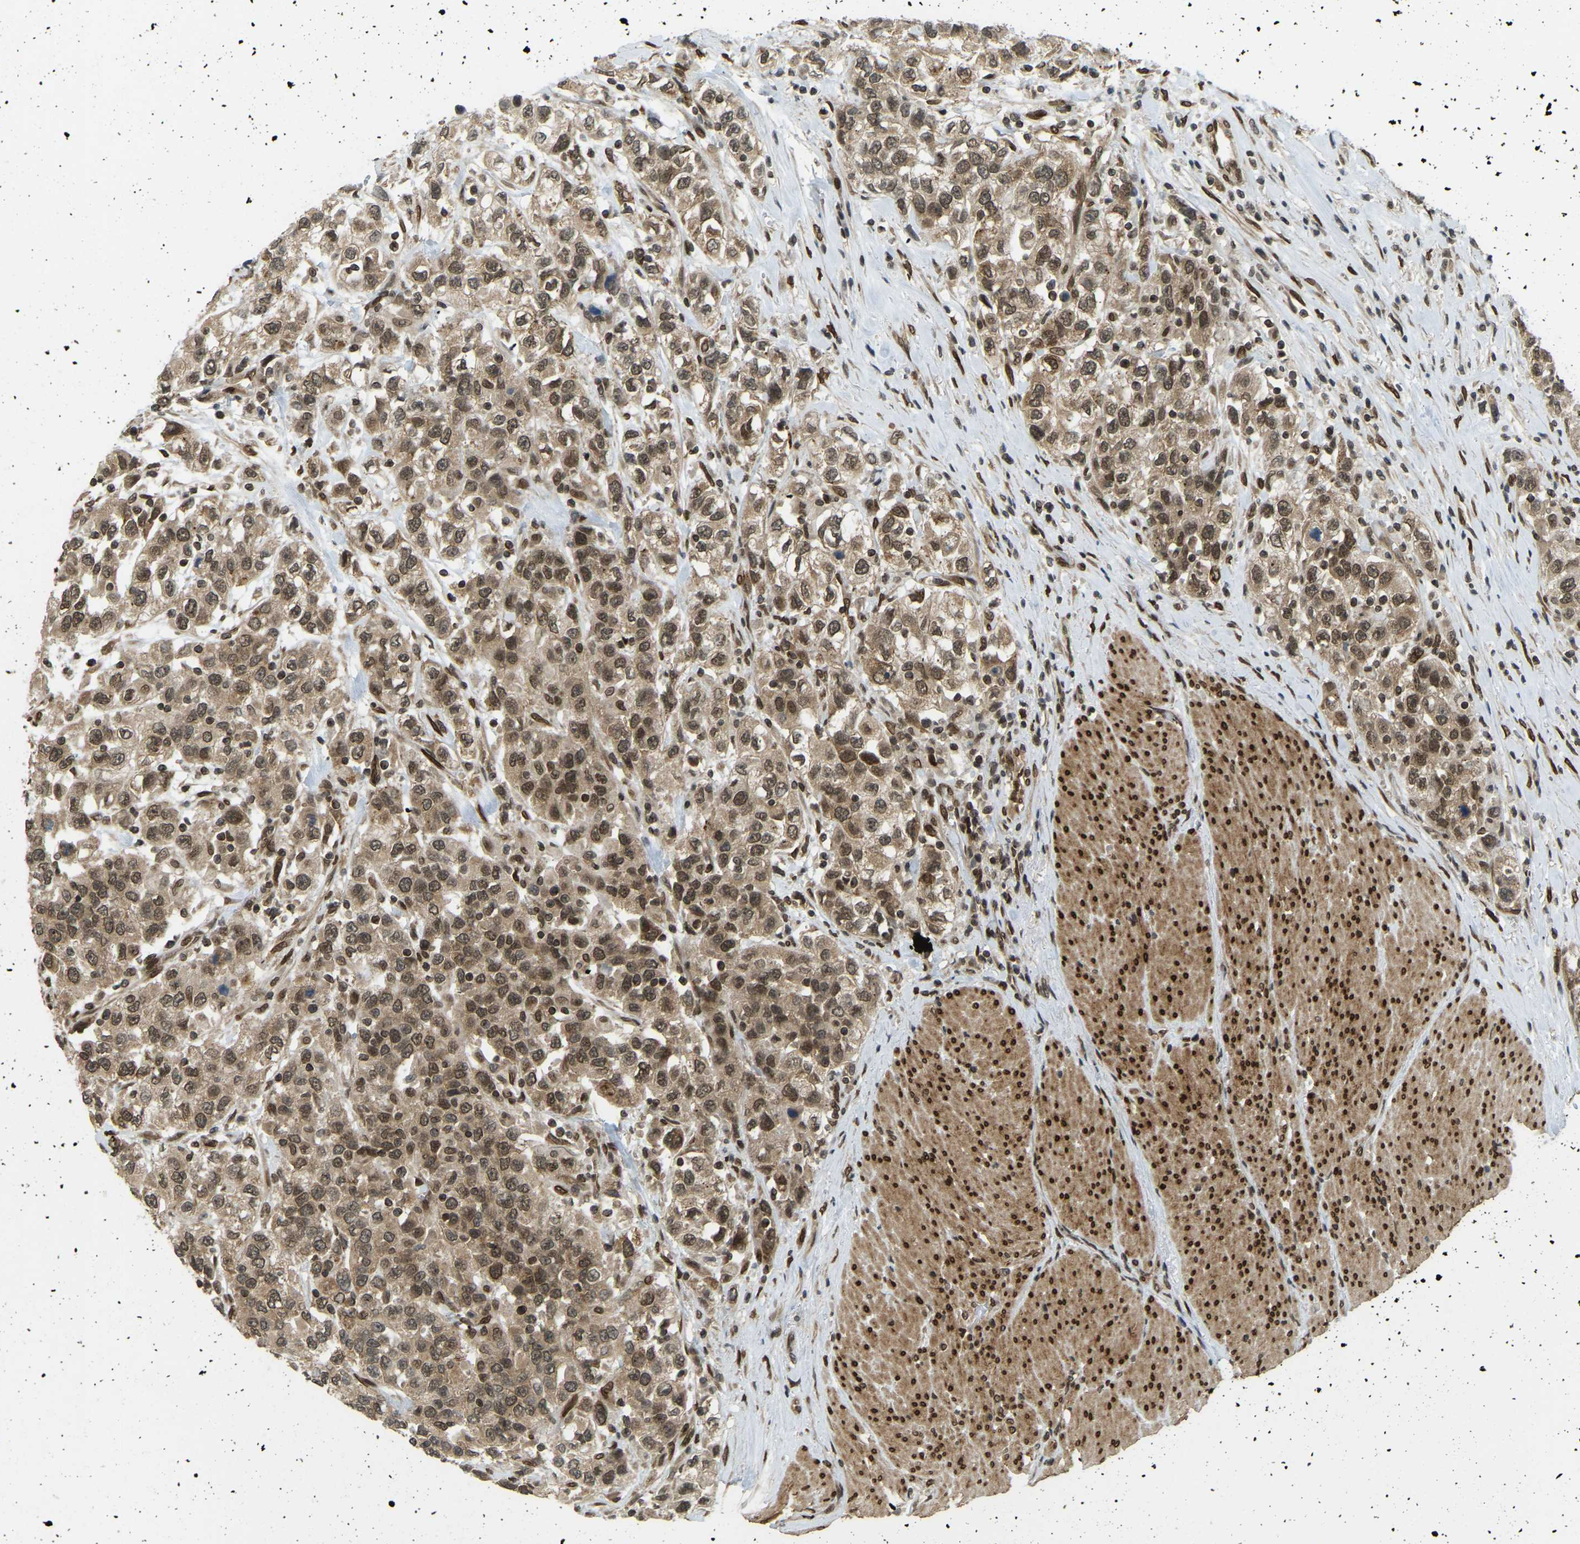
{"staining": {"intensity": "moderate", "quantity": ">75%", "location": "cytoplasmic/membranous,nuclear"}, "tissue": "urothelial cancer", "cell_type": "Tumor cells", "image_type": "cancer", "snomed": [{"axis": "morphology", "description": "Urothelial carcinoma, High grade"}, {"axis": "topography", "description": "Urinary bladder"}], "caption": "IHC of human urothelial cancer shows medium levels of moderate cytoplasmic/membranous and nuclear expression in about >75% of tumor cells.", "gene": "SYNE1", "patient": {"sex": "female", "age": 80}}